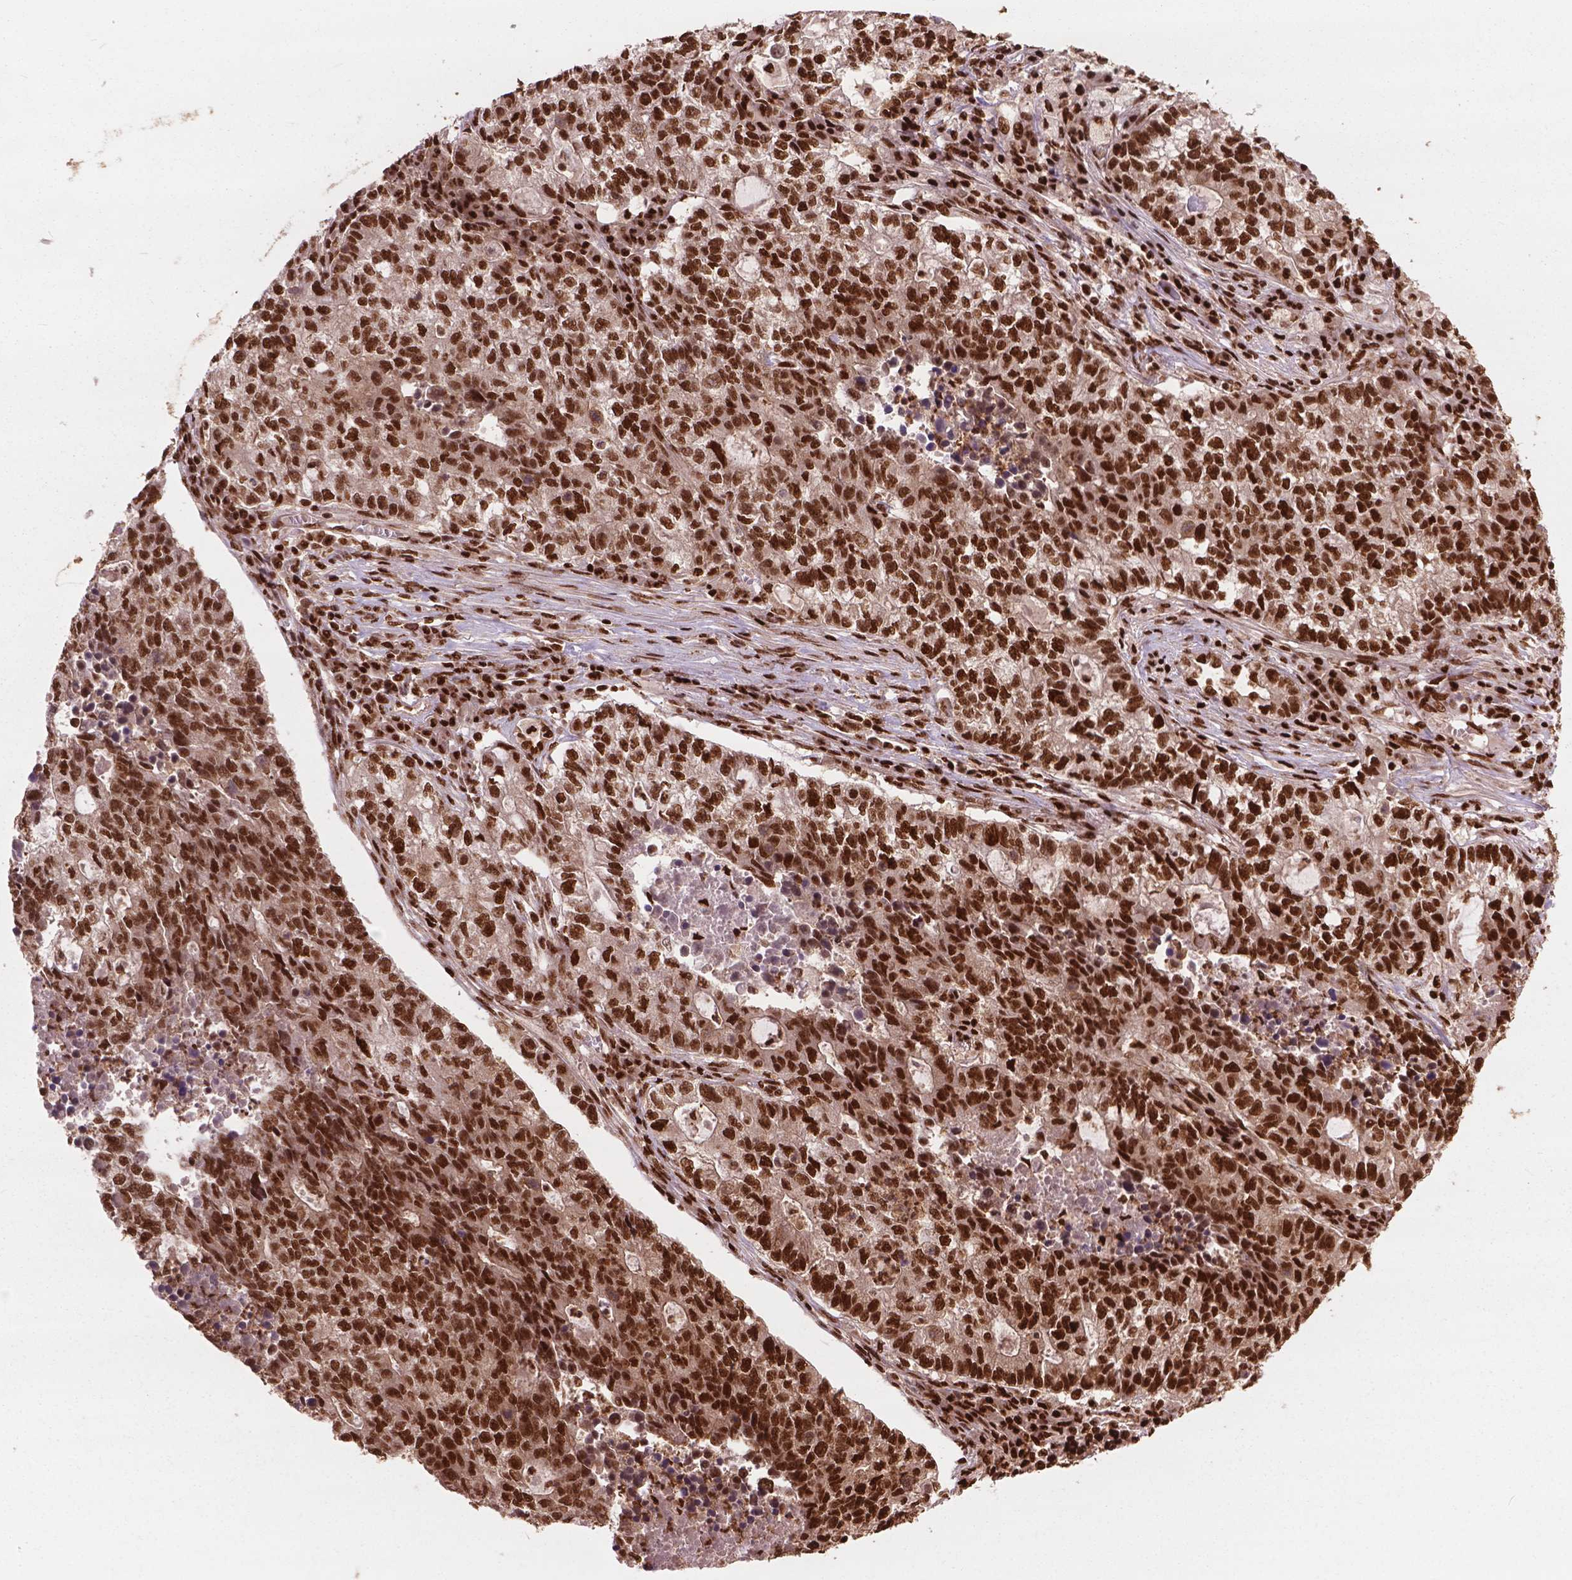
{"staining": {"intensity": "moderate", "quantity": ">75%", "location": "nuclear"}, "tissue": "lung cancer", "cell_type": "Tumor cells", "image_type": "cancer", "snomed": [{"axis": "morphology", "description": "Adenocarcinoma, NOS"}, {"axis": "topography", "description": "Lung"}], "caption": "A brown stain highlights moderate nuclear positivity of a protein in human lung cancer tumor cells.", "gene": "ANP32B", "patient": {"sex": "male", "age": 57}}